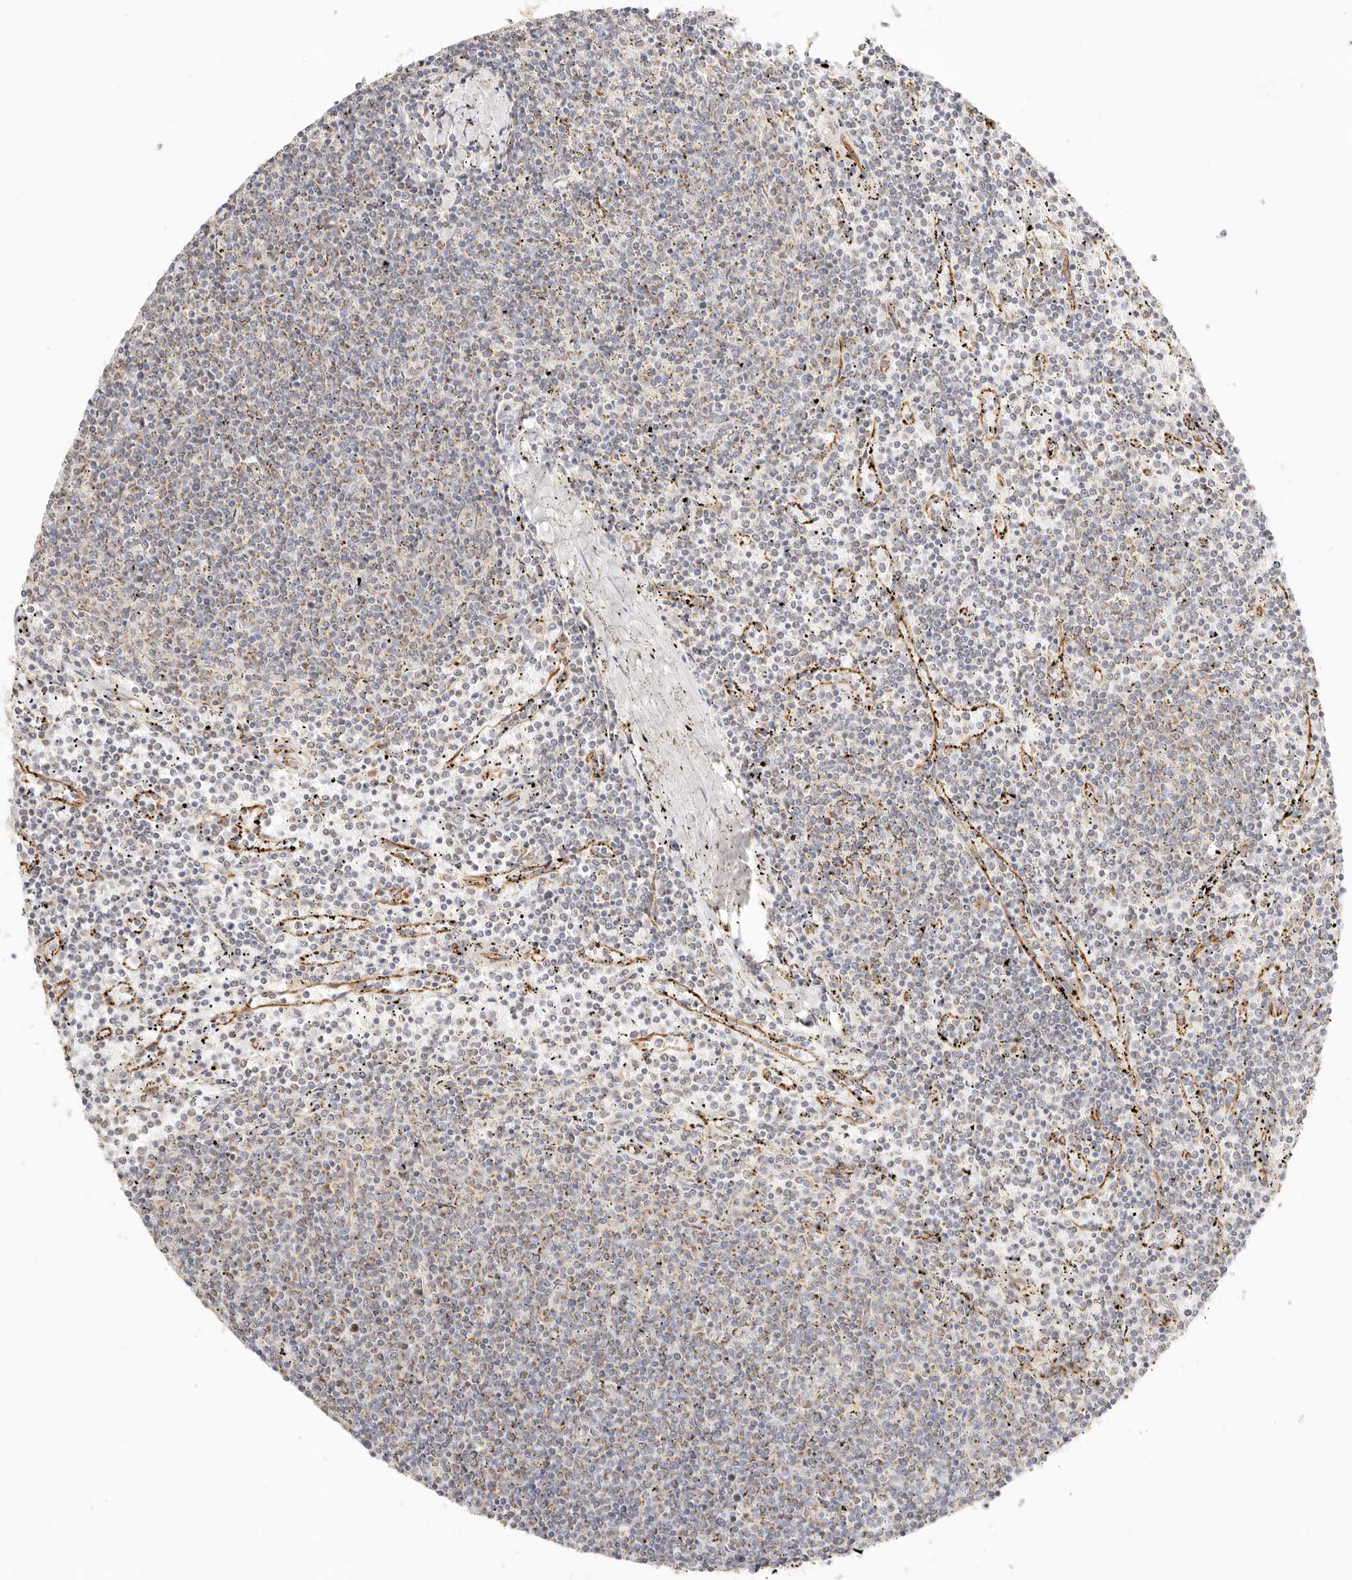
{"staining": {"intensity": "weak", "quantity": "25%-75%", "location": "cytoplasmic/membranous"}, "tissue": "lymphoma", "cell_type": "Tumor cells", "image_type": "cancer", "snomed": [{"axis": "morphology", "description": "Malignant lymphoma, non-Hodgkin's type, Low grade"}, {"axis": "topography", "description": "Spleen"}], "caption": "Immunohistochemistry image of malignant lymphoma, non-Hodgkin's type (low-grade) stained for a protein (brown), which displays low levels of weak cytoplasmic/membranous staining in about 25%-75% of tumor cells.", "gene": "ZC3H11A", "patient": {"sex": "female", "age": 50}}